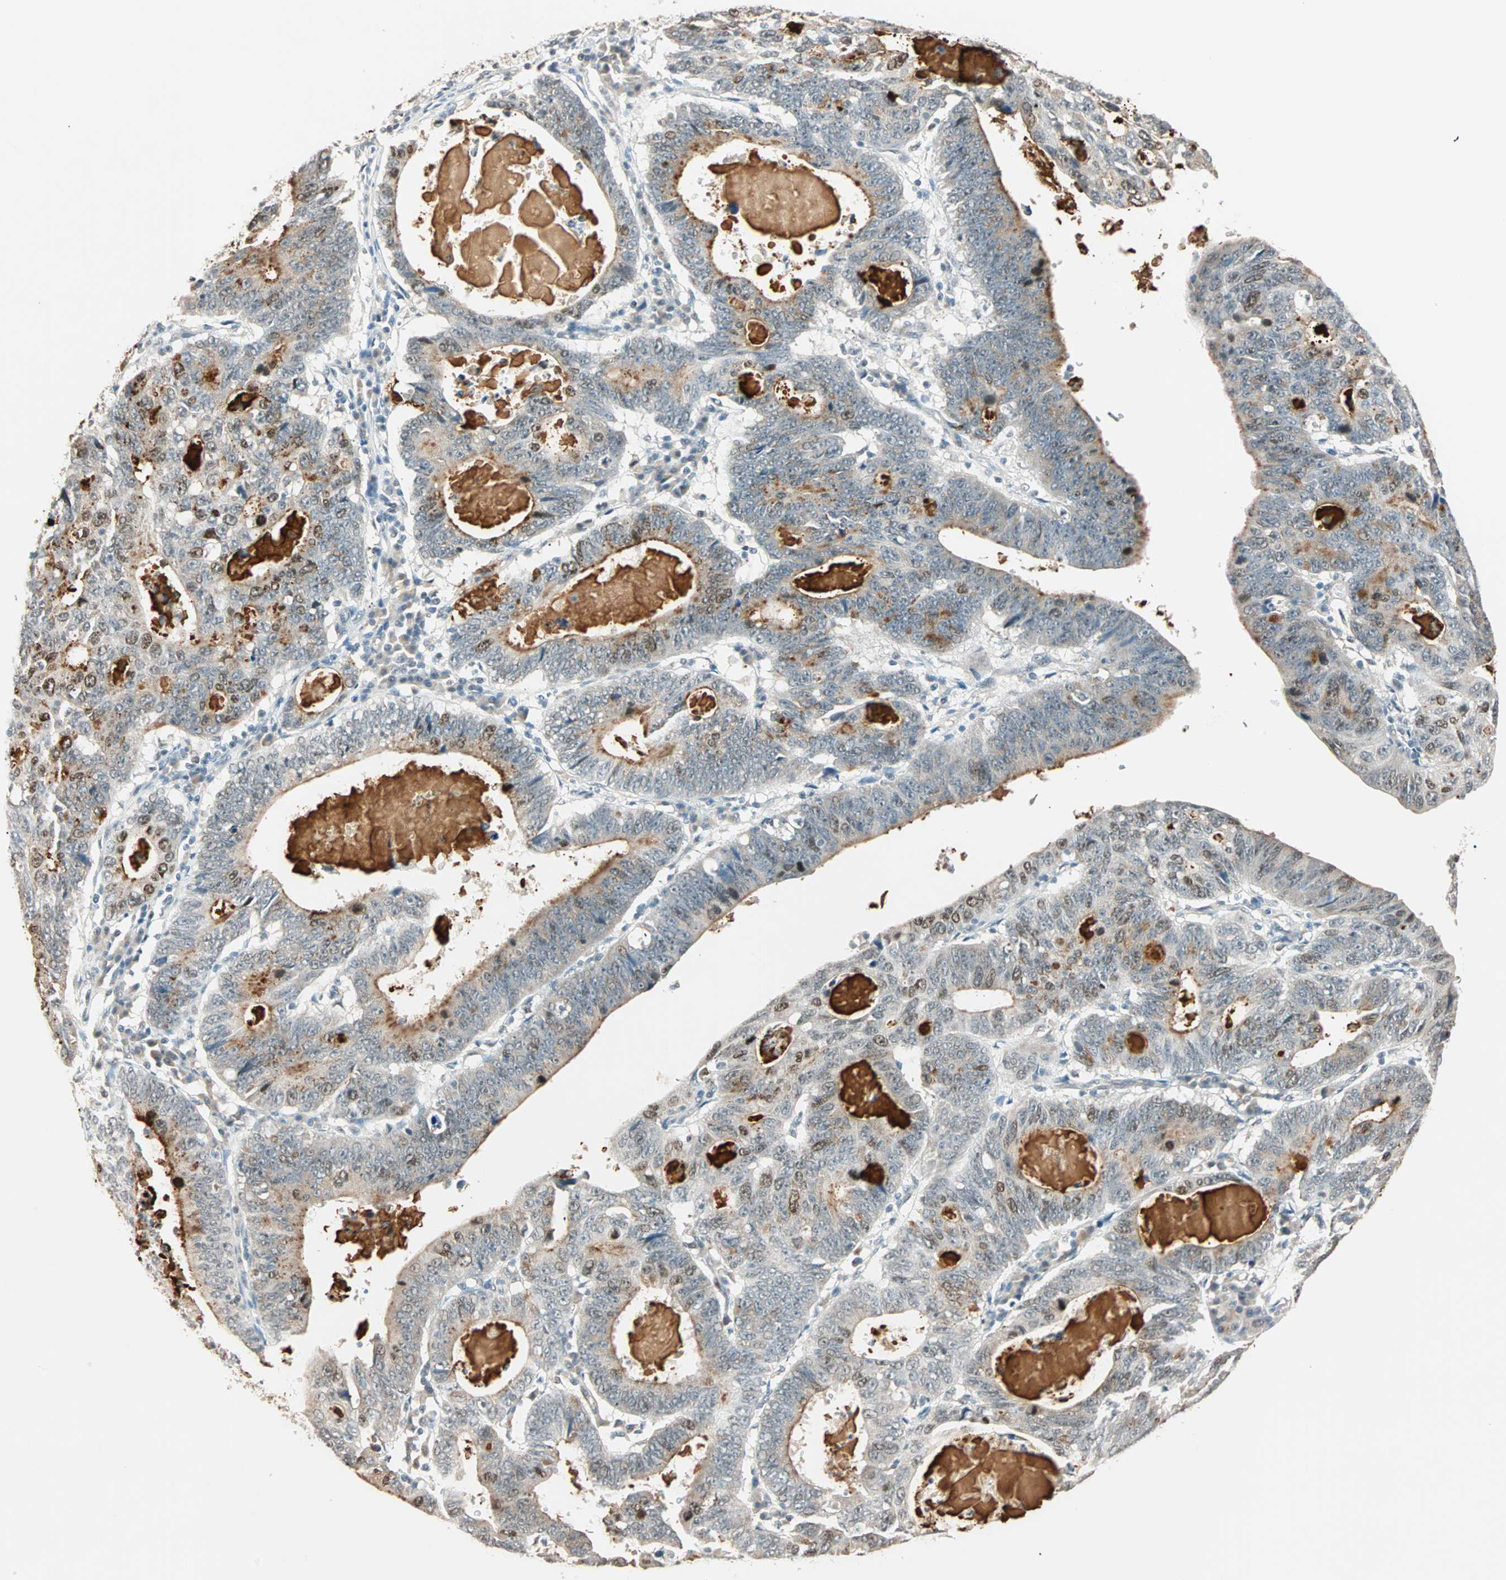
{"staining": {"intensity": "weak", "quantity": "<25%", "location": "cytoplasmic/membranous"}, "tissue": "stomach cancer", "cell_type": "Tumor cells", "image_type": "cancer", "snomed": [{"axis": "morphology", "description": "Adenocarcinoma, NOS"}, {"axis": "topography", "description": "Stomach"}], "caption": "Immunohistochemical staining of adenocarcinoma (stomach) displays no significant positivity in tumor cells. (DAB (3,3'-diaminobenzidine) IHC, high magnification).", "gene": "PRDM2", "patient": {"sex": "male", "age": 59}}